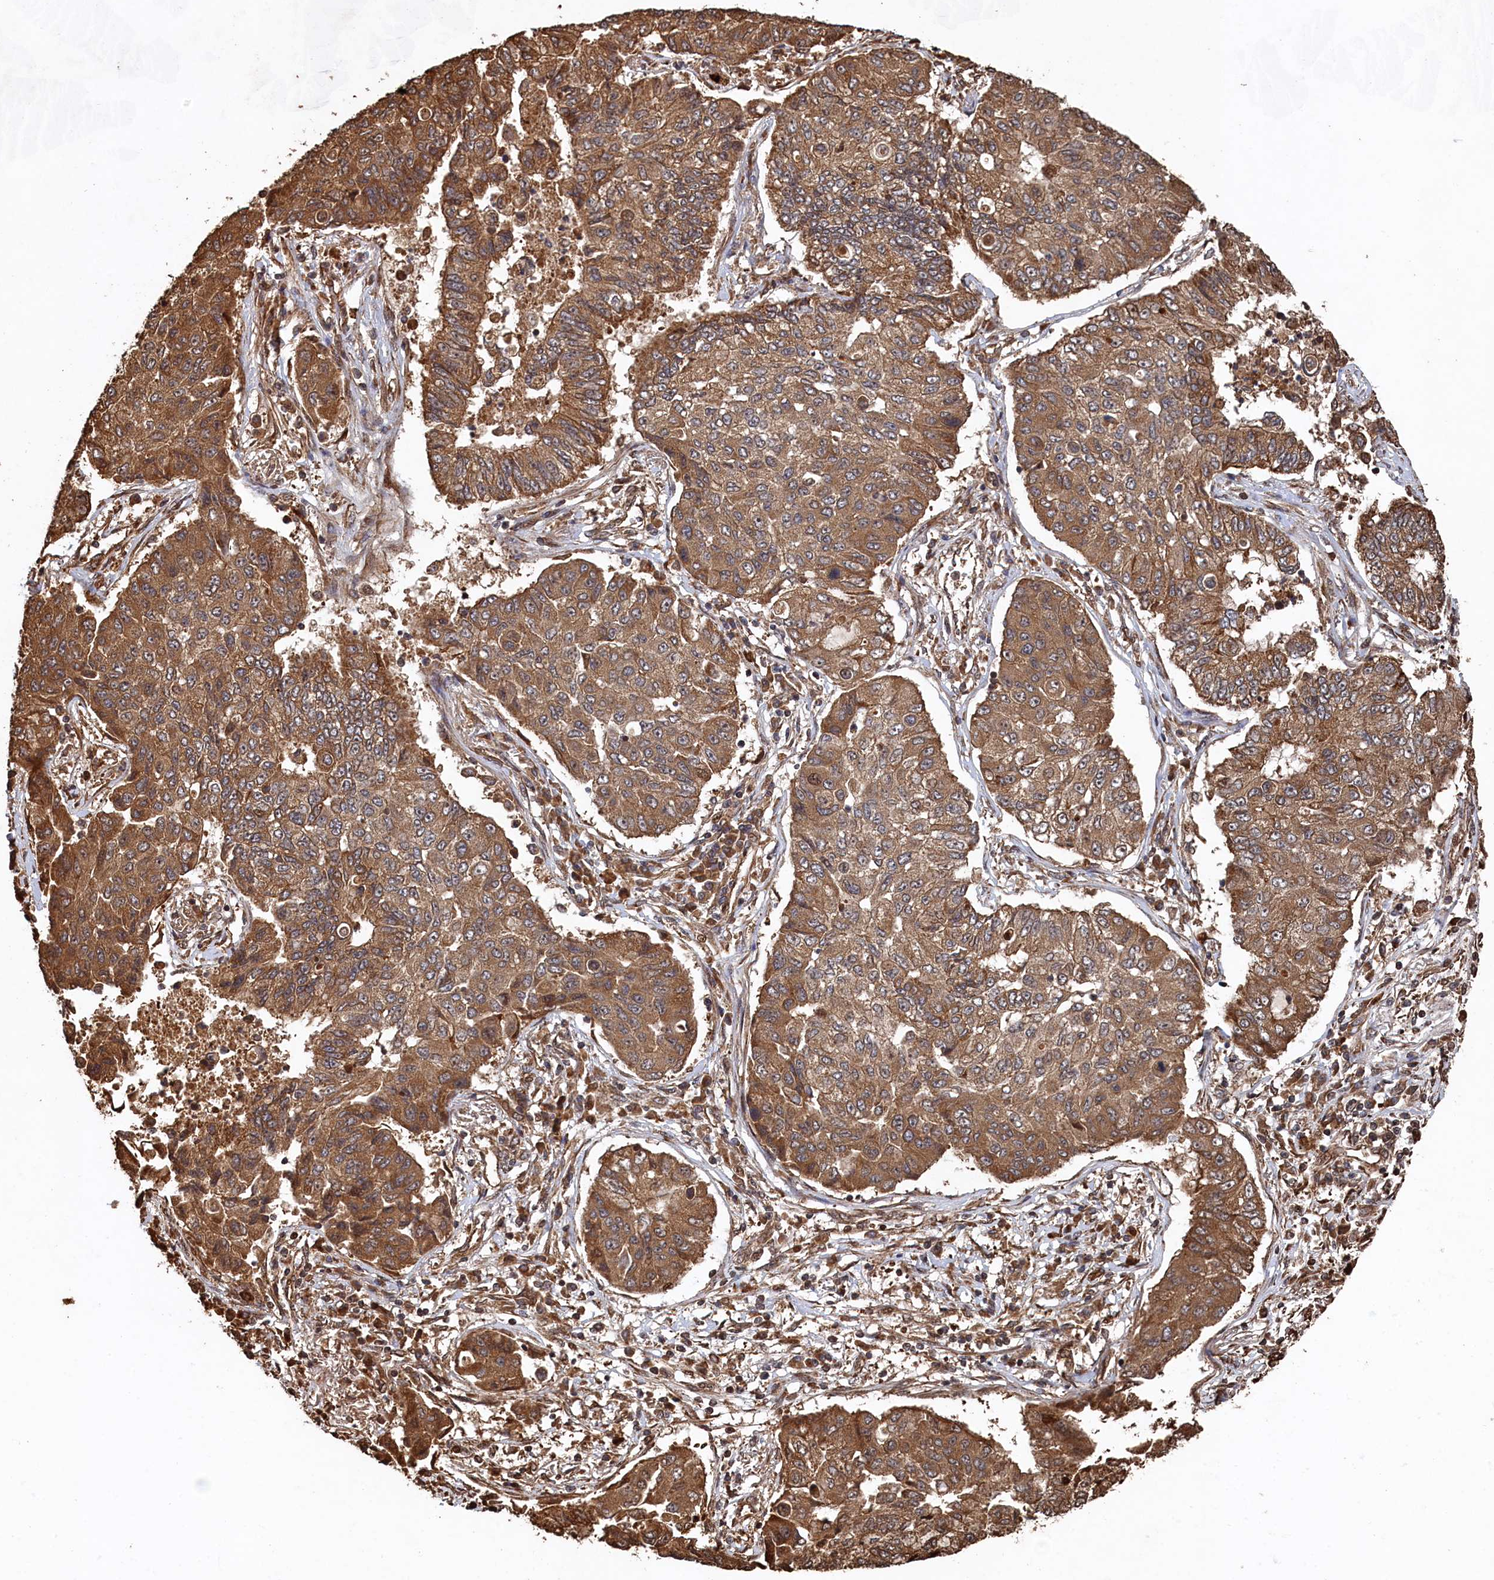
{"staining": {"intensity": "moderate", "quantity": ">75%", "location": "cytoplasmic/membranous"}, "tissue": "lung cancer", "cell_type": "Tumor cells", "image_type": "cancer", "snomed": [{"axis": "morphology", "description": "Squamous cell carcinoma, NOS"}, {"axis": "topography", "description": "Lung"}], "caption": "Lung cancer (squamous cell carcinoma) stained for a protein shows moderate cytoplasmic/membranous positivity in tumor cells. The protein is shown in brown color, while the nuclei are stained blue.", "gene": "PIGN", "patient": {"sex": "male", "age": 74}}